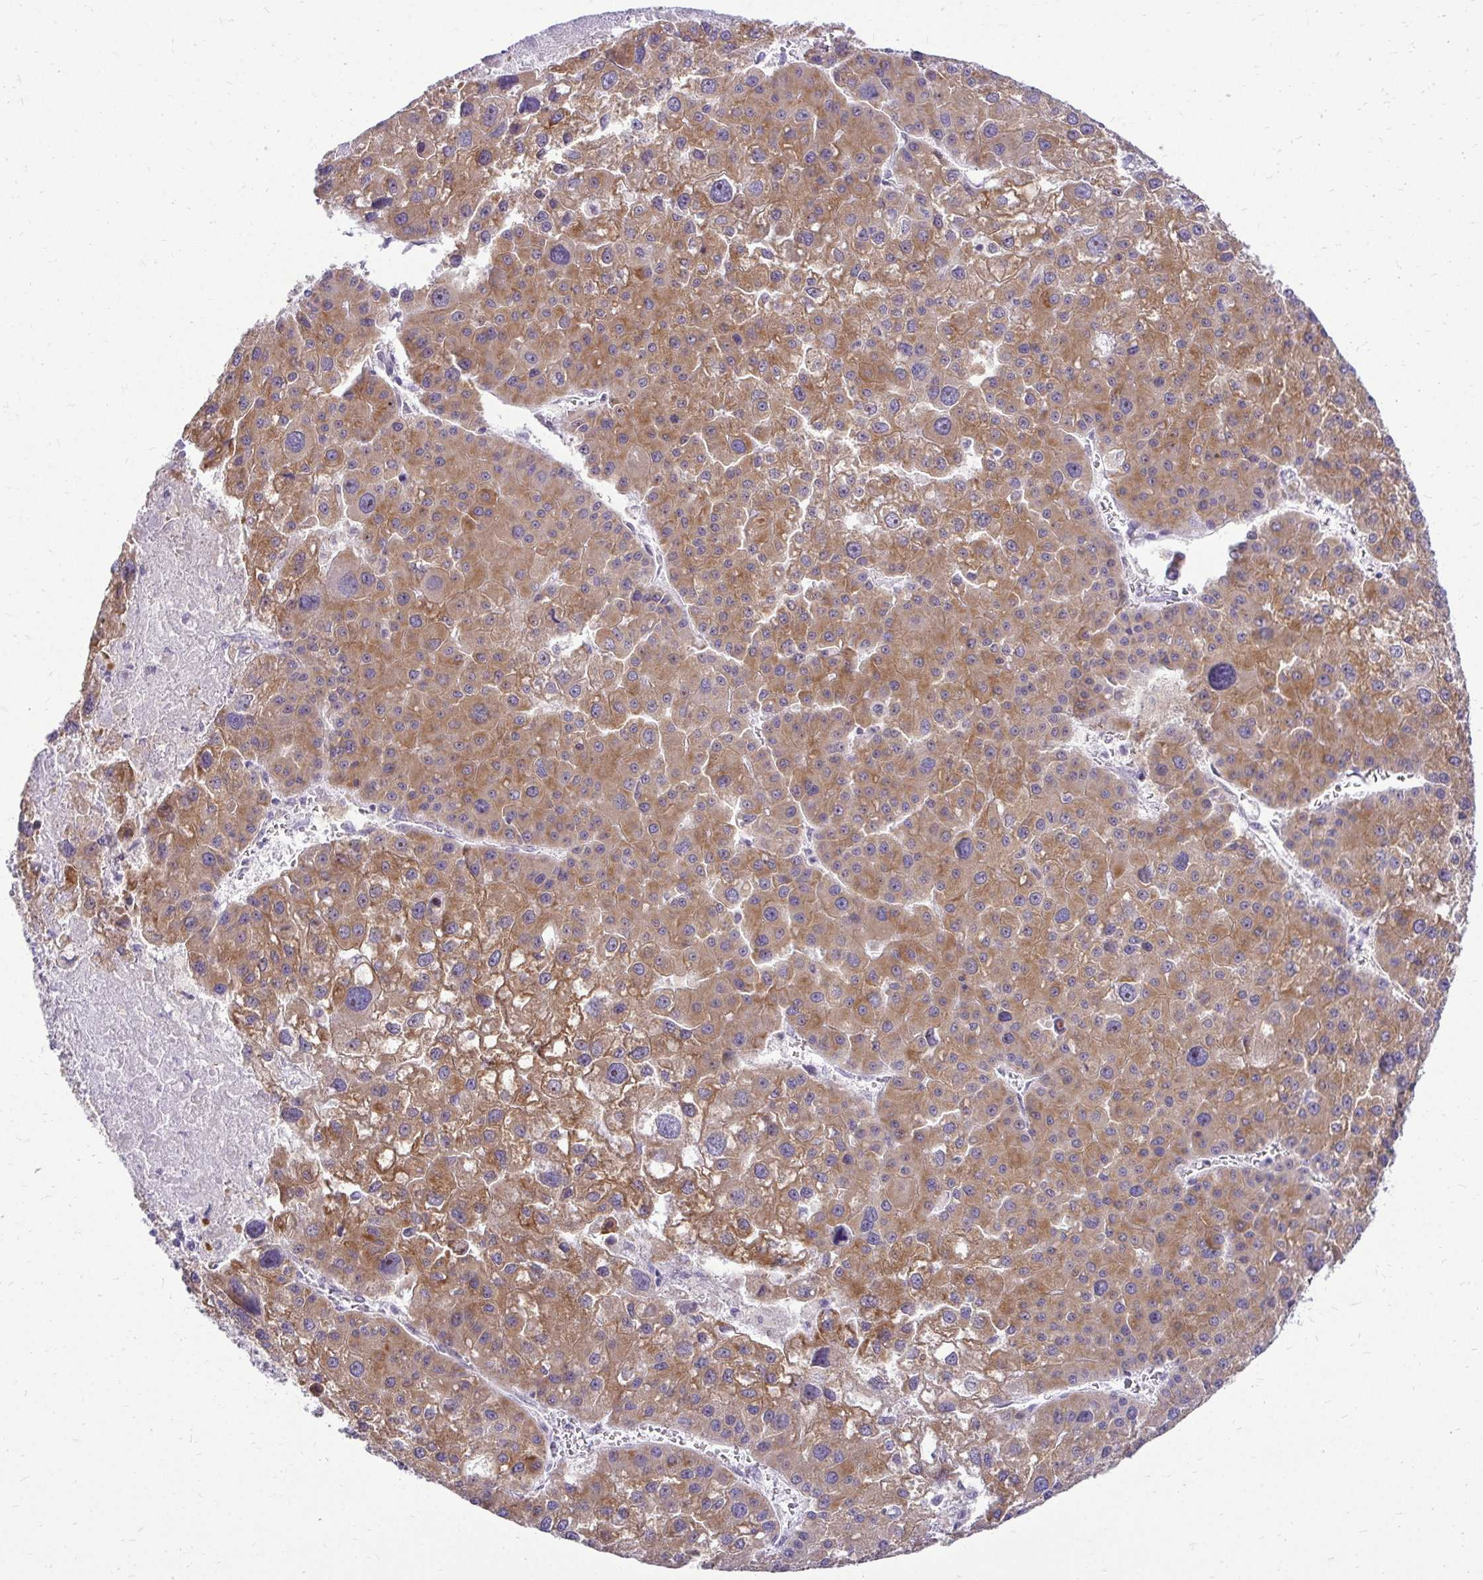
{"staining": {"intensity": "moderate", "quantity": ">75%", "location": "cytoplasmic/membranous"}, "tissue": "liver cancer", "cell_type": "Tumor cells", "image_type": "cancer", "snomed": [{"axis": "morphology", "description": "Carcinoma, Hepatocellular, NOS"}, {"axis": "topography", "description": "Liver"}], "caption": "High-power microscopy captured an immunohistochemistry histopathology image of liver cancer (hepatocellular carcinoma), revealing moderate cytoplasmic/membranous positivity in about >75% of tumor cells. The staining was performed using DAB (3,3'-diaminobenzidine) to visualize the protein expression in brown, while the nuclei were stained in blue with hematoxylin (Magnification: 20x).", "gene": "NIFK", "patient": {"sex": "male", "age": 73}}